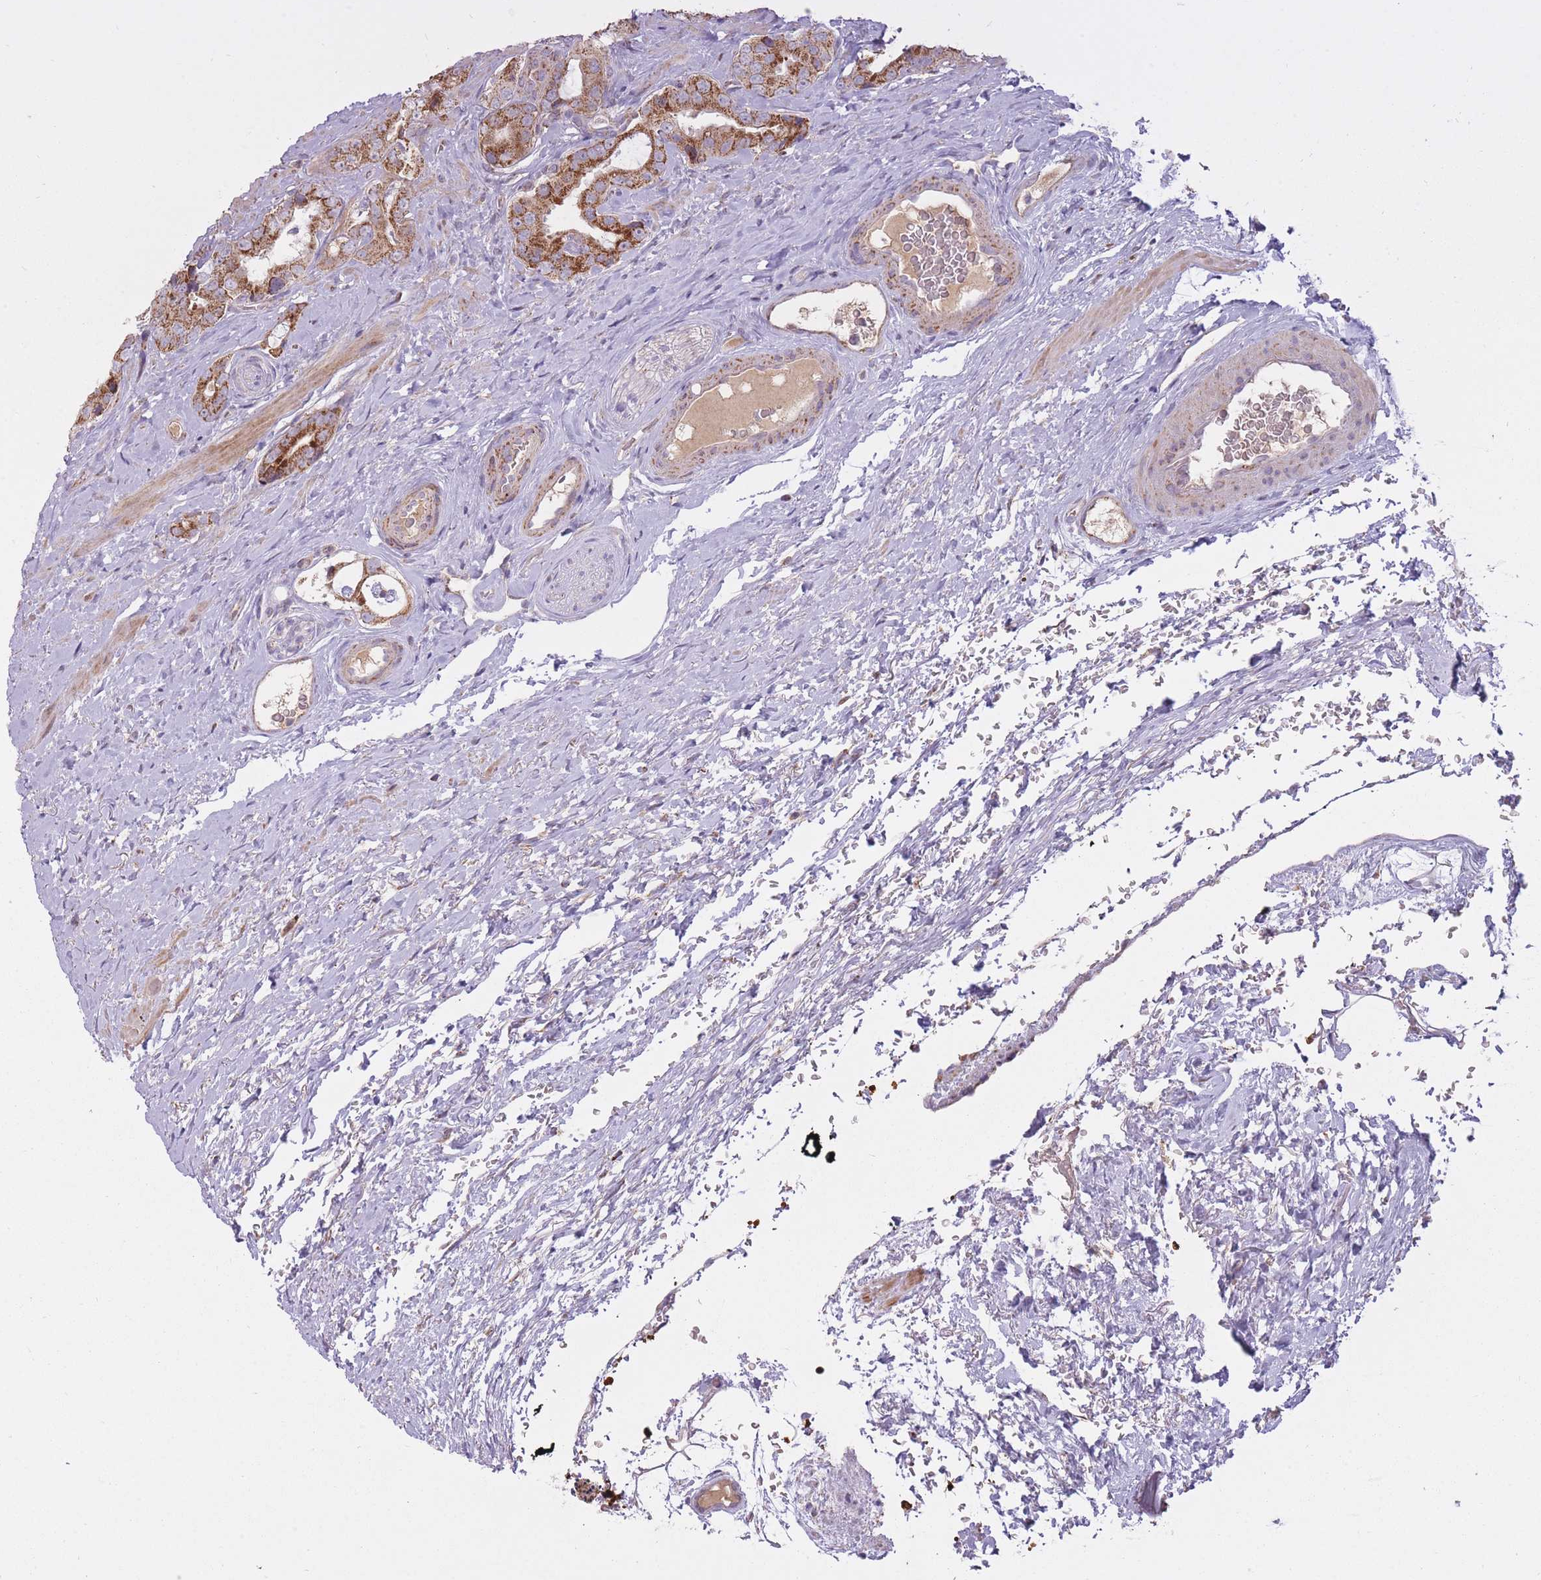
{"staining": {"intensity": "strong", "quantity": ">75%", "location": "cytoplasmic/membranous"}, "tissue": "prostate cancer", "cell_type": "Tumor cells", "image_type": "cancer", "snomed": [{"axis": "morphology", "description": "Adenocarcinoma, High grade"}, {"axis": "topography", "description": "Prostate"}], "caption": "Prostate cancer tissue exhibits strong cytoplasmic/membranous positivity in about >75% of tumor cells", "gene": "LIN7C", "patient": {"sex": "male", "age": 71}}